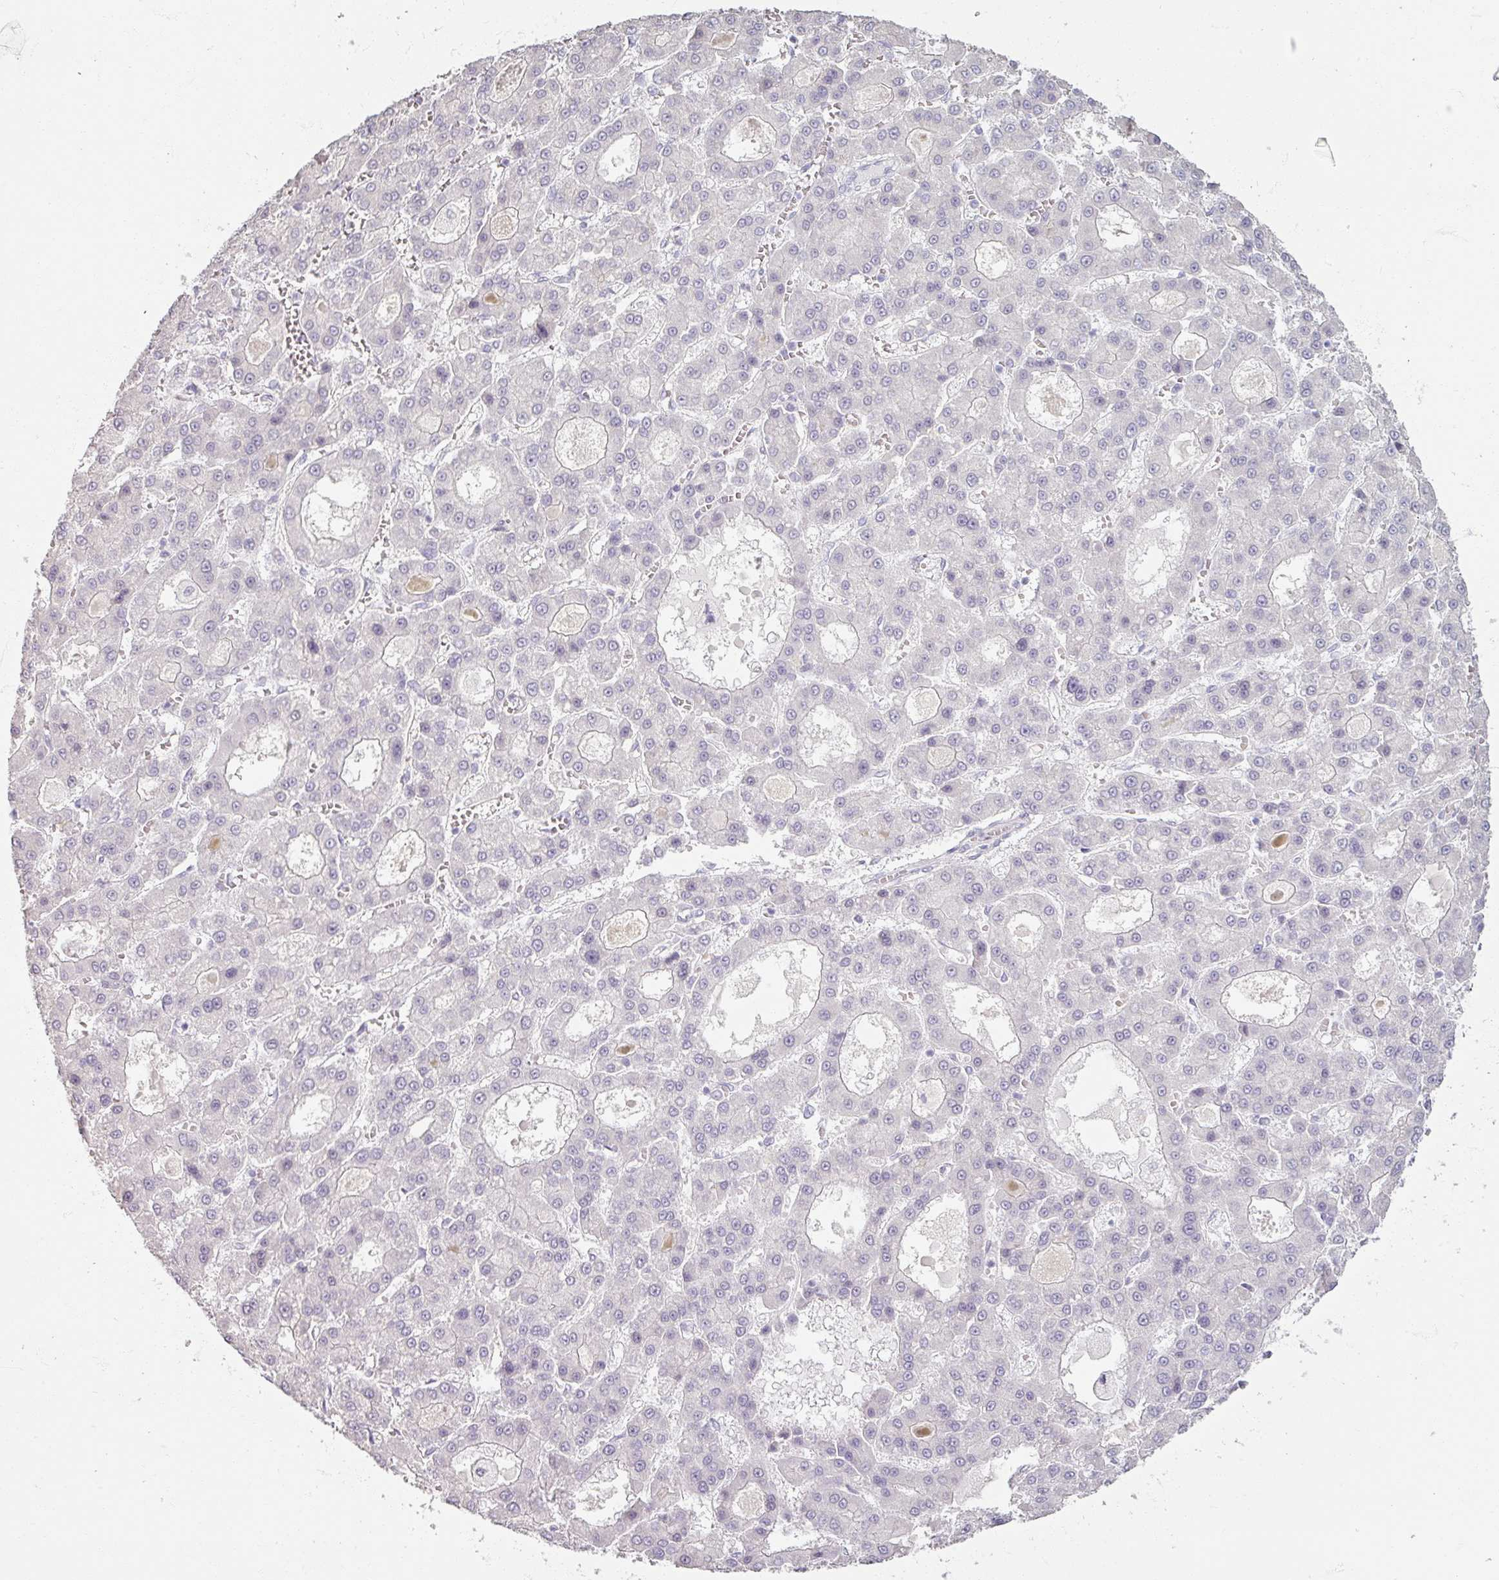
{"staining": {"intensity": "negative", "quantity": "none", "location": "none"}, "tissue": "liver cancer", "cell_type": "Tumor cells", "image_type": "cancer", "snomed": [{"axis": "morphology", "description": "Carcinoma, Hepatocellular, NOS"}, {"axis": "topography", "description": "Liver"}], "caption": "Tumor cells are negative for brown protein staining in hepatocellular carcinoma (liver).", "gene": "TG", "patient": {"sex": "male", "age": 70}}